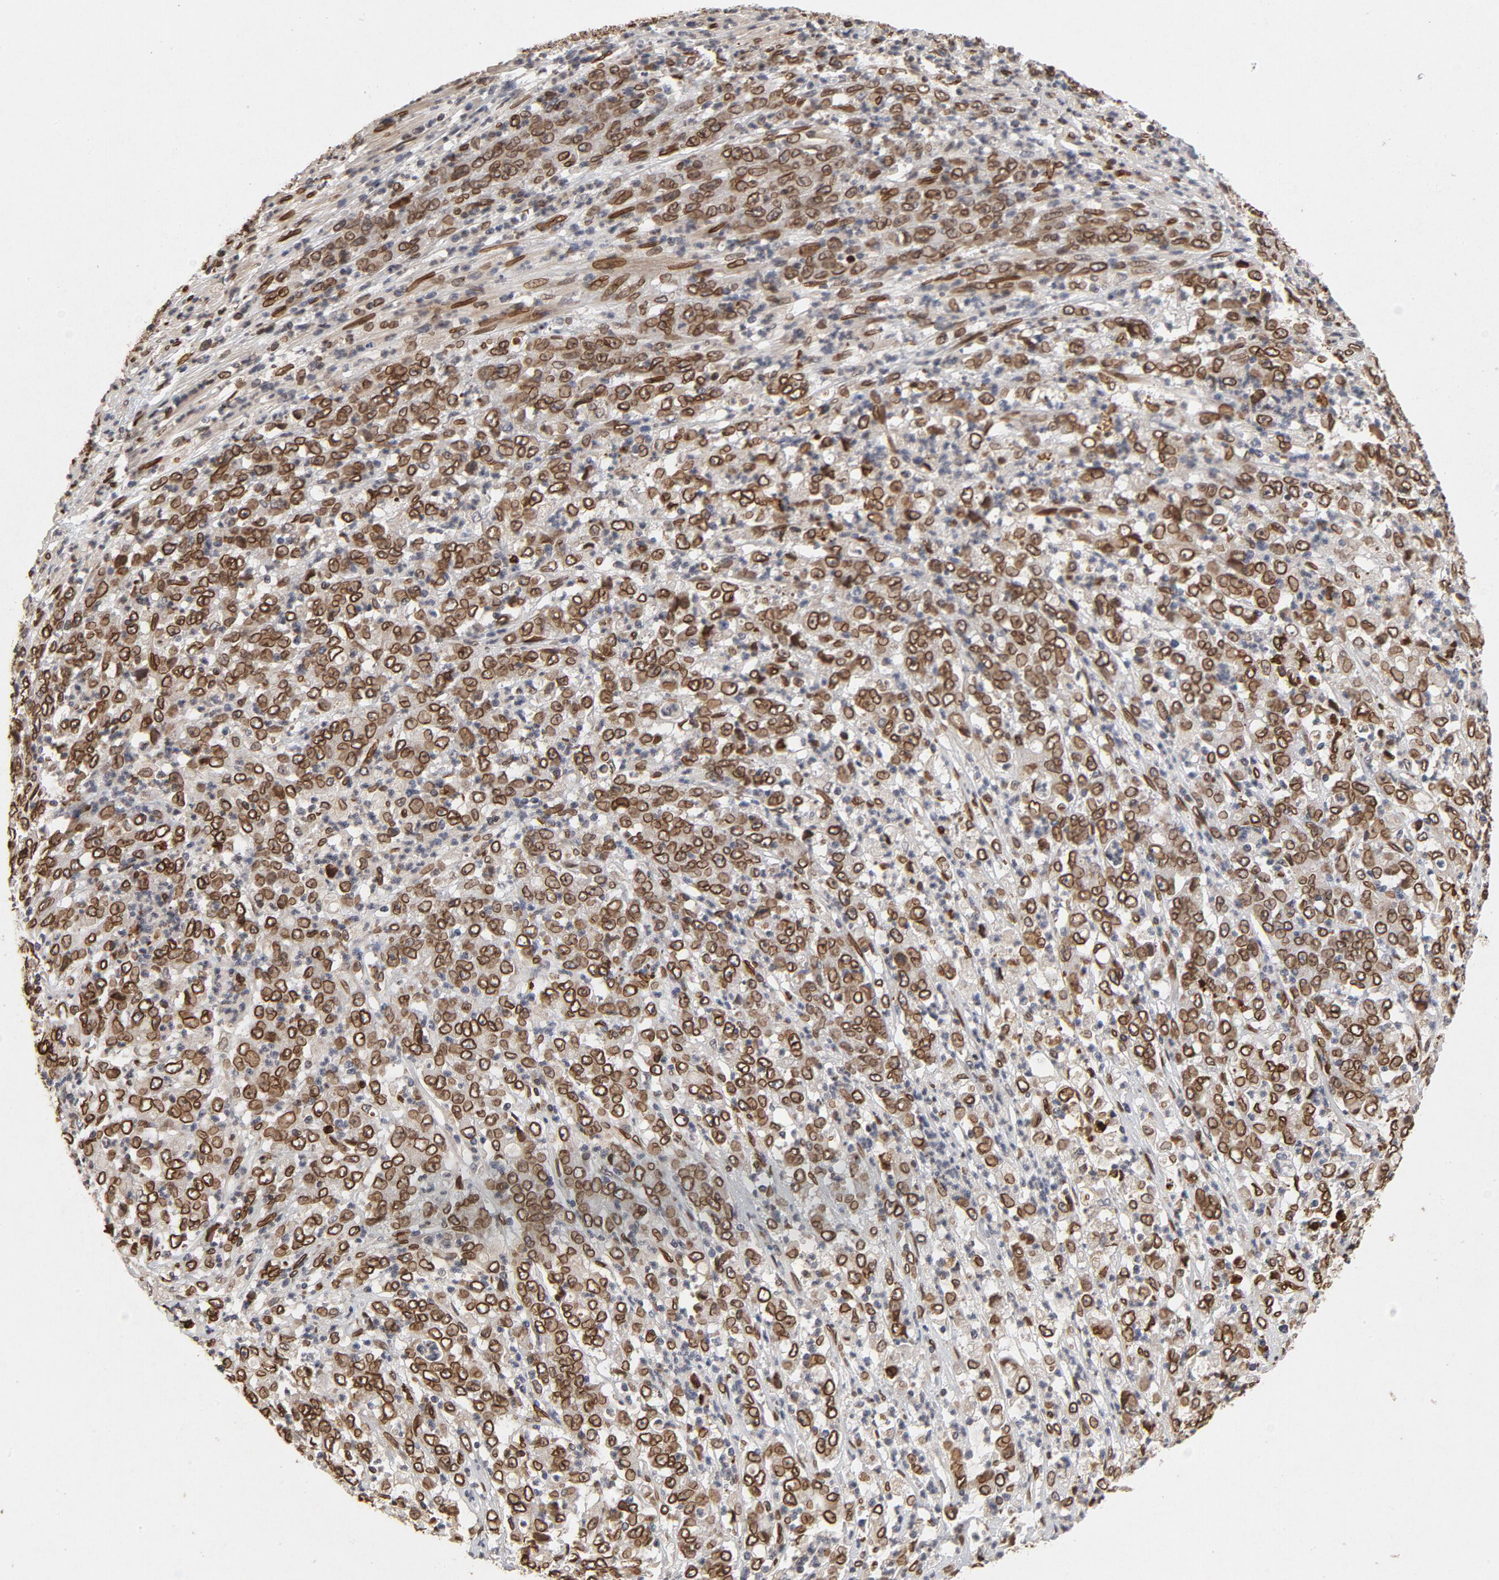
{"staining": {"intensity": "strong", "quantity": ">75%", "location": "cytoplasmic/membranous,nuclear"}, "tissue": "stomach cancer", "cell_type": "Tumor cells", "image_type": "cancer", "snomed": [{"axis": "morphology", "description": "Adenocarcinoma, NOS"}, {"axis": "topography", "description": "Stomach, lower"}], "caption": "Tumor cells exhibit high levels of strong cytoplasmic/membranous and nuclear expression in approximately >75% of cells in stomach cancer.", "gene": "LMNA", "patient": {"sex": "female", "age": 71}}